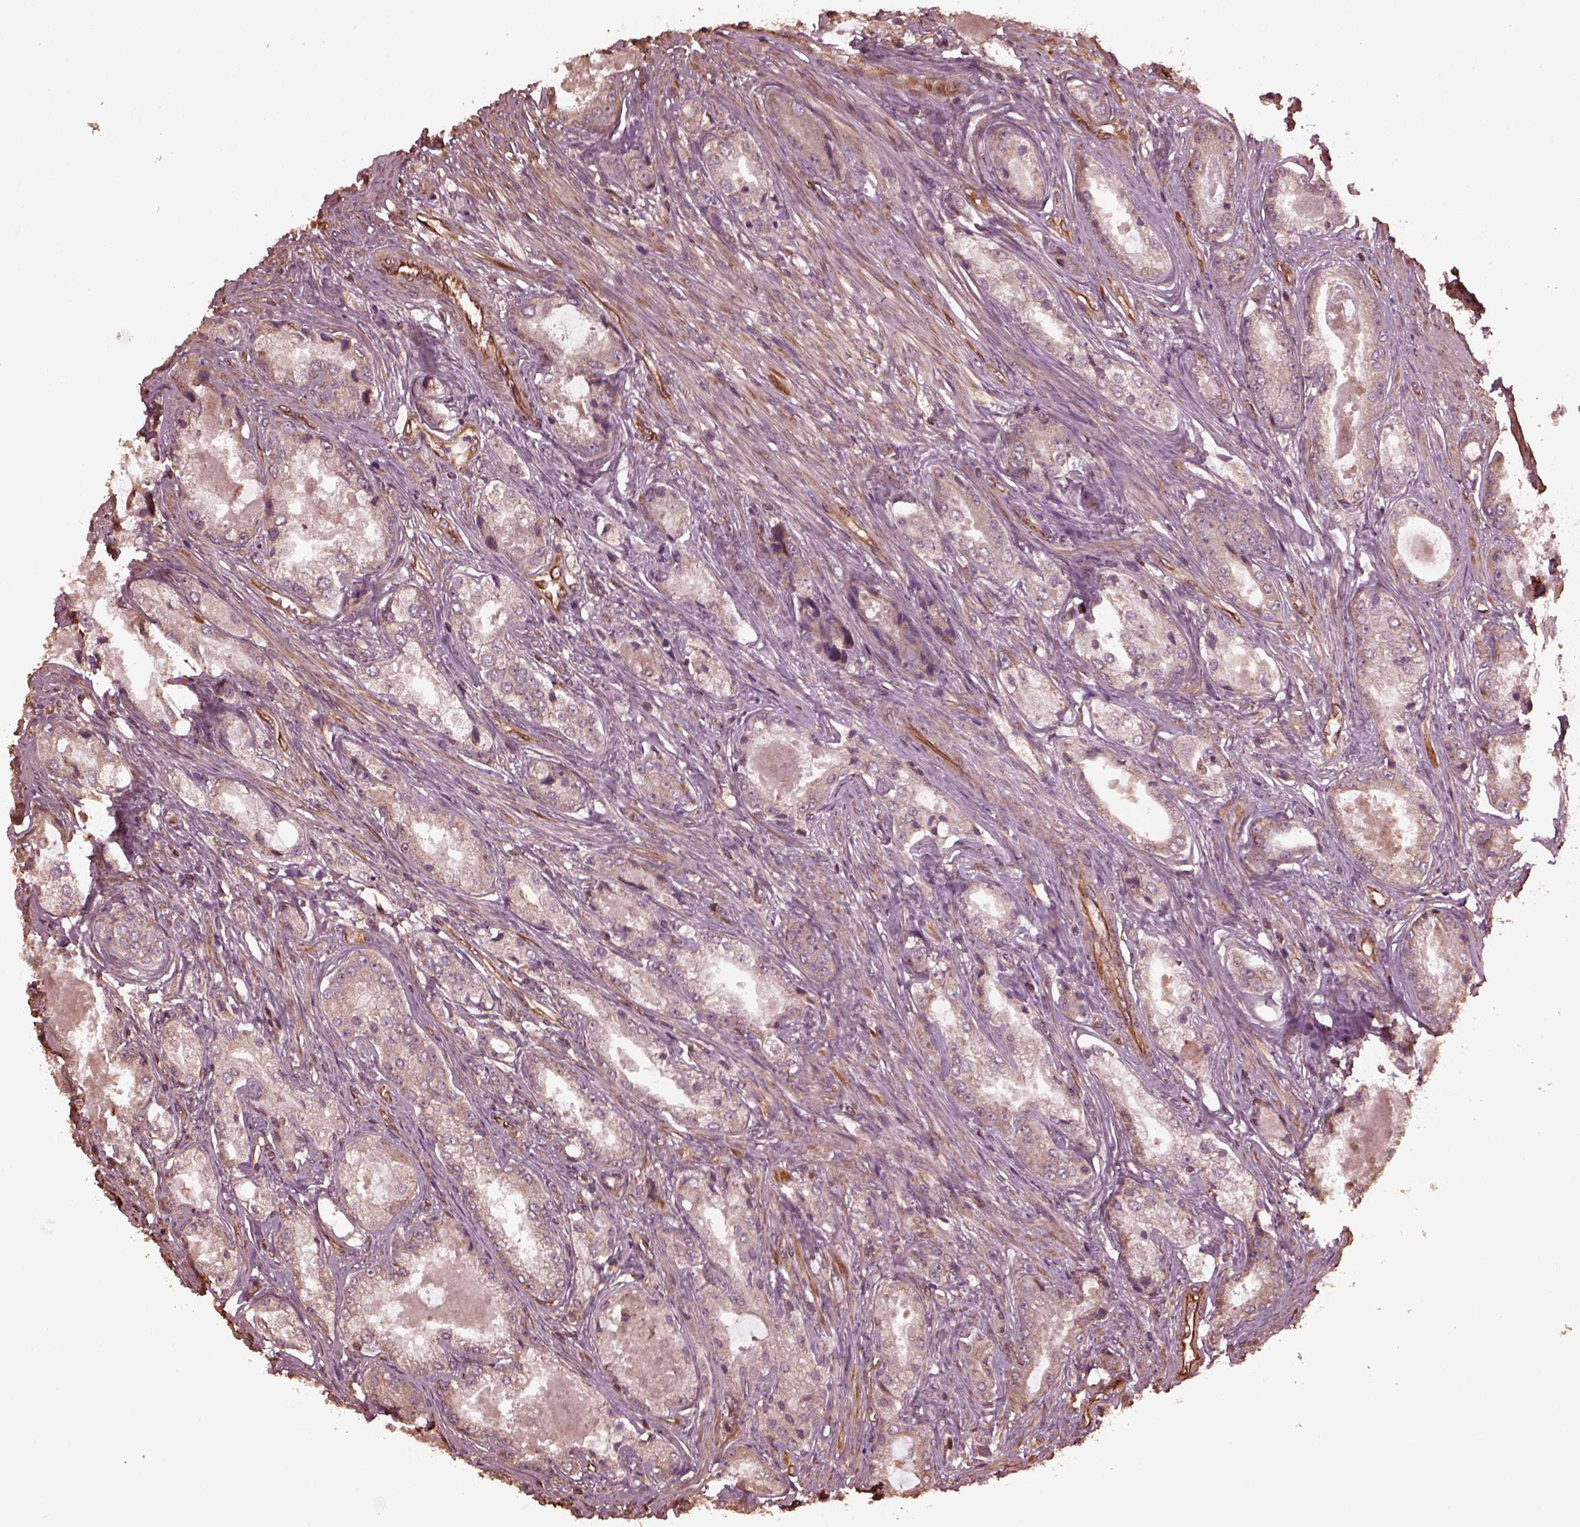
{"staining": {"intensity": "negative", "quantity": "none", "location": "none"}, "tissue": "prostate cancer", "cell_type": "Tumor cells", "image_type": "cancer", "snomed": [{"axis": "morphology", "description": "Adenocarcinoma, Low grade"}, {"axis": "topography", "description": "Prostate"}], "caption": "Immunohistochemical staining of human prostate cancer (low-grade adenocarcinoma) exhibits no significant positivity in tumor cells.", "gene": "GTPBP1", "patient": {"sex": "male", "age": 68}}